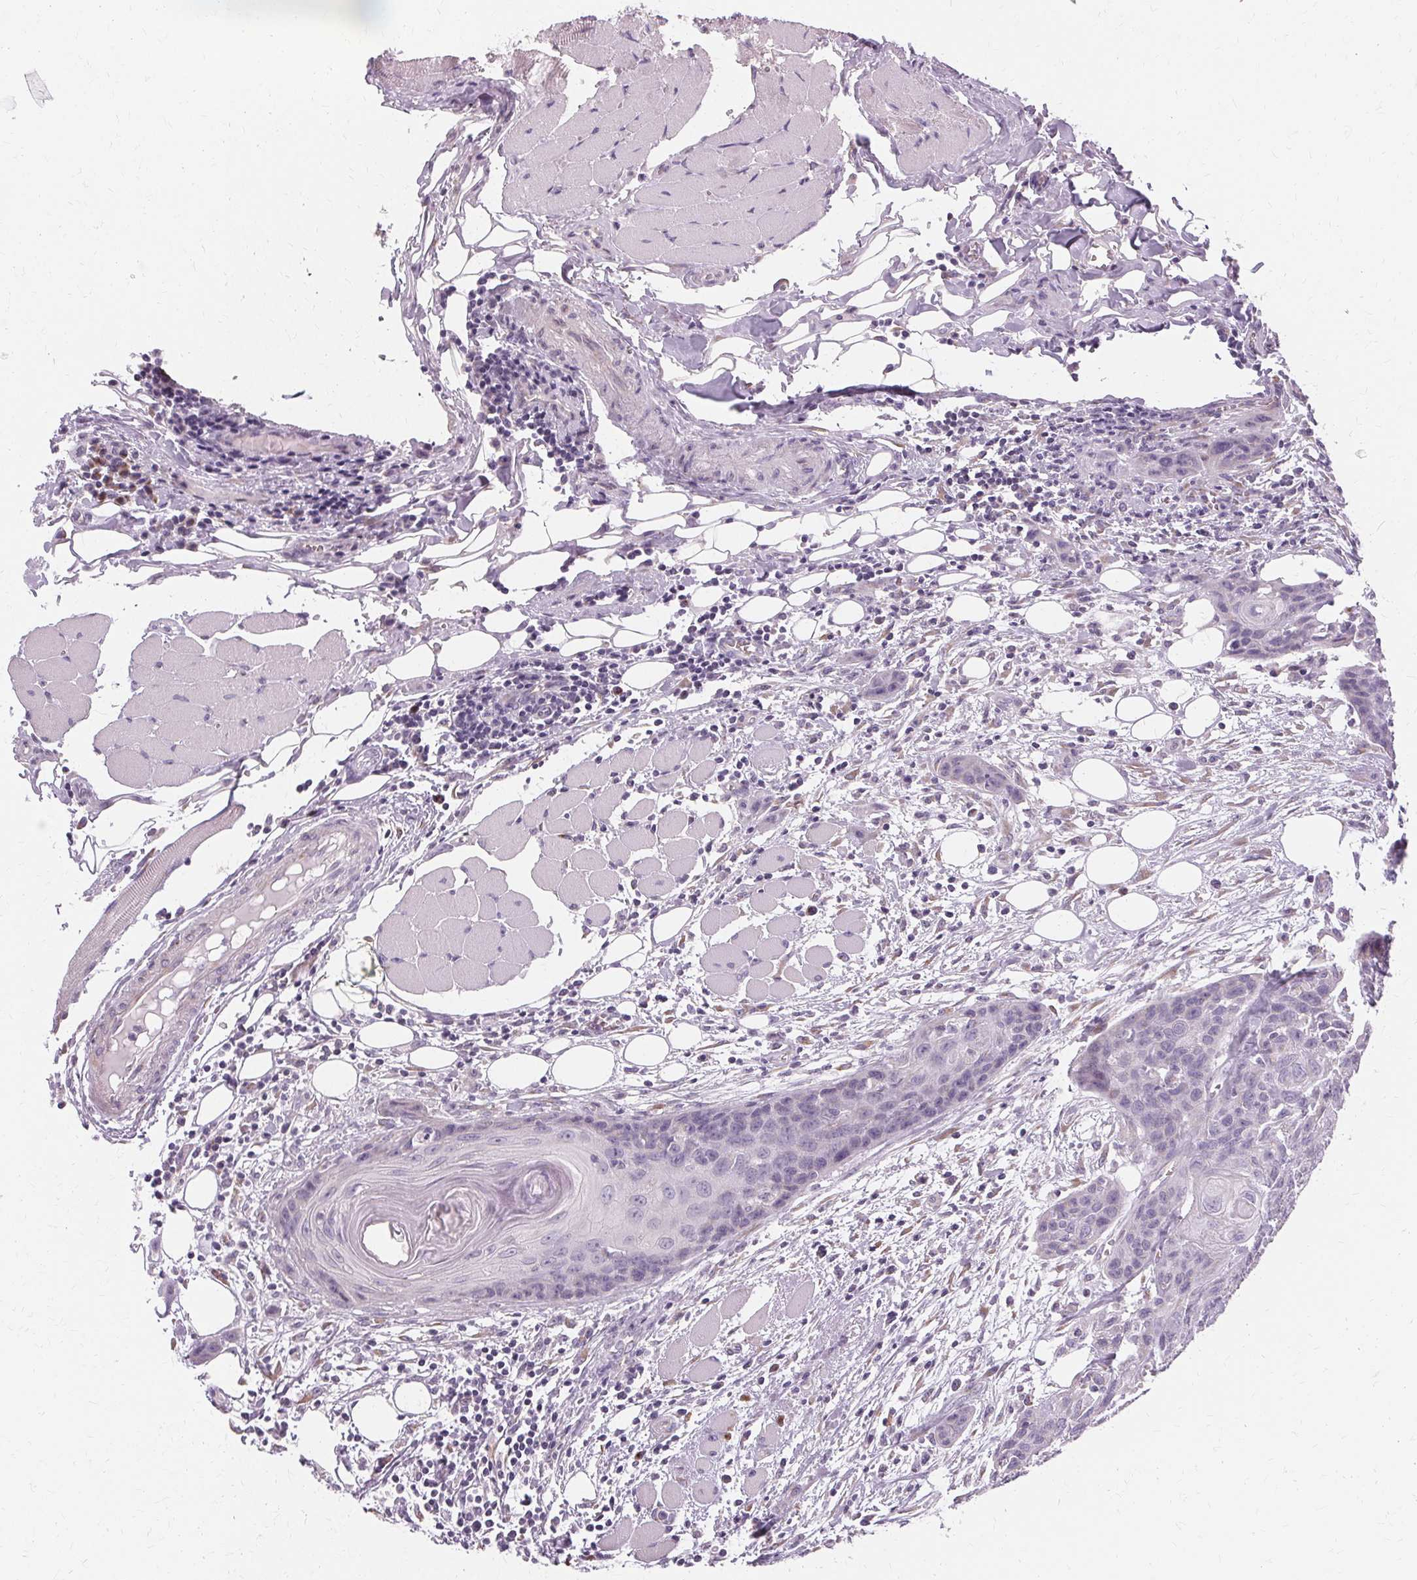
{"staining": {"intensity": "negative", "quantity": "none", "location": "none"}, "tissue": "head and neck cancer", "cell_type": "Tumor cells", "image_type": "cancer", "snomed": [{"axis": "morphology", "description": "Squamous cell carcinoma, NOS"}, {"axis": "topography", "description": "Oral tissue"}, {"axis": "topography", "description": "Head-Neck"}], "caption": "A micrograph of squamous cell carcinoma (head and neck) stained for a protein displays no brown staining in tumor cells.", "gene": "FCRL3", "patient": {"sex": "male", "age": 58}}